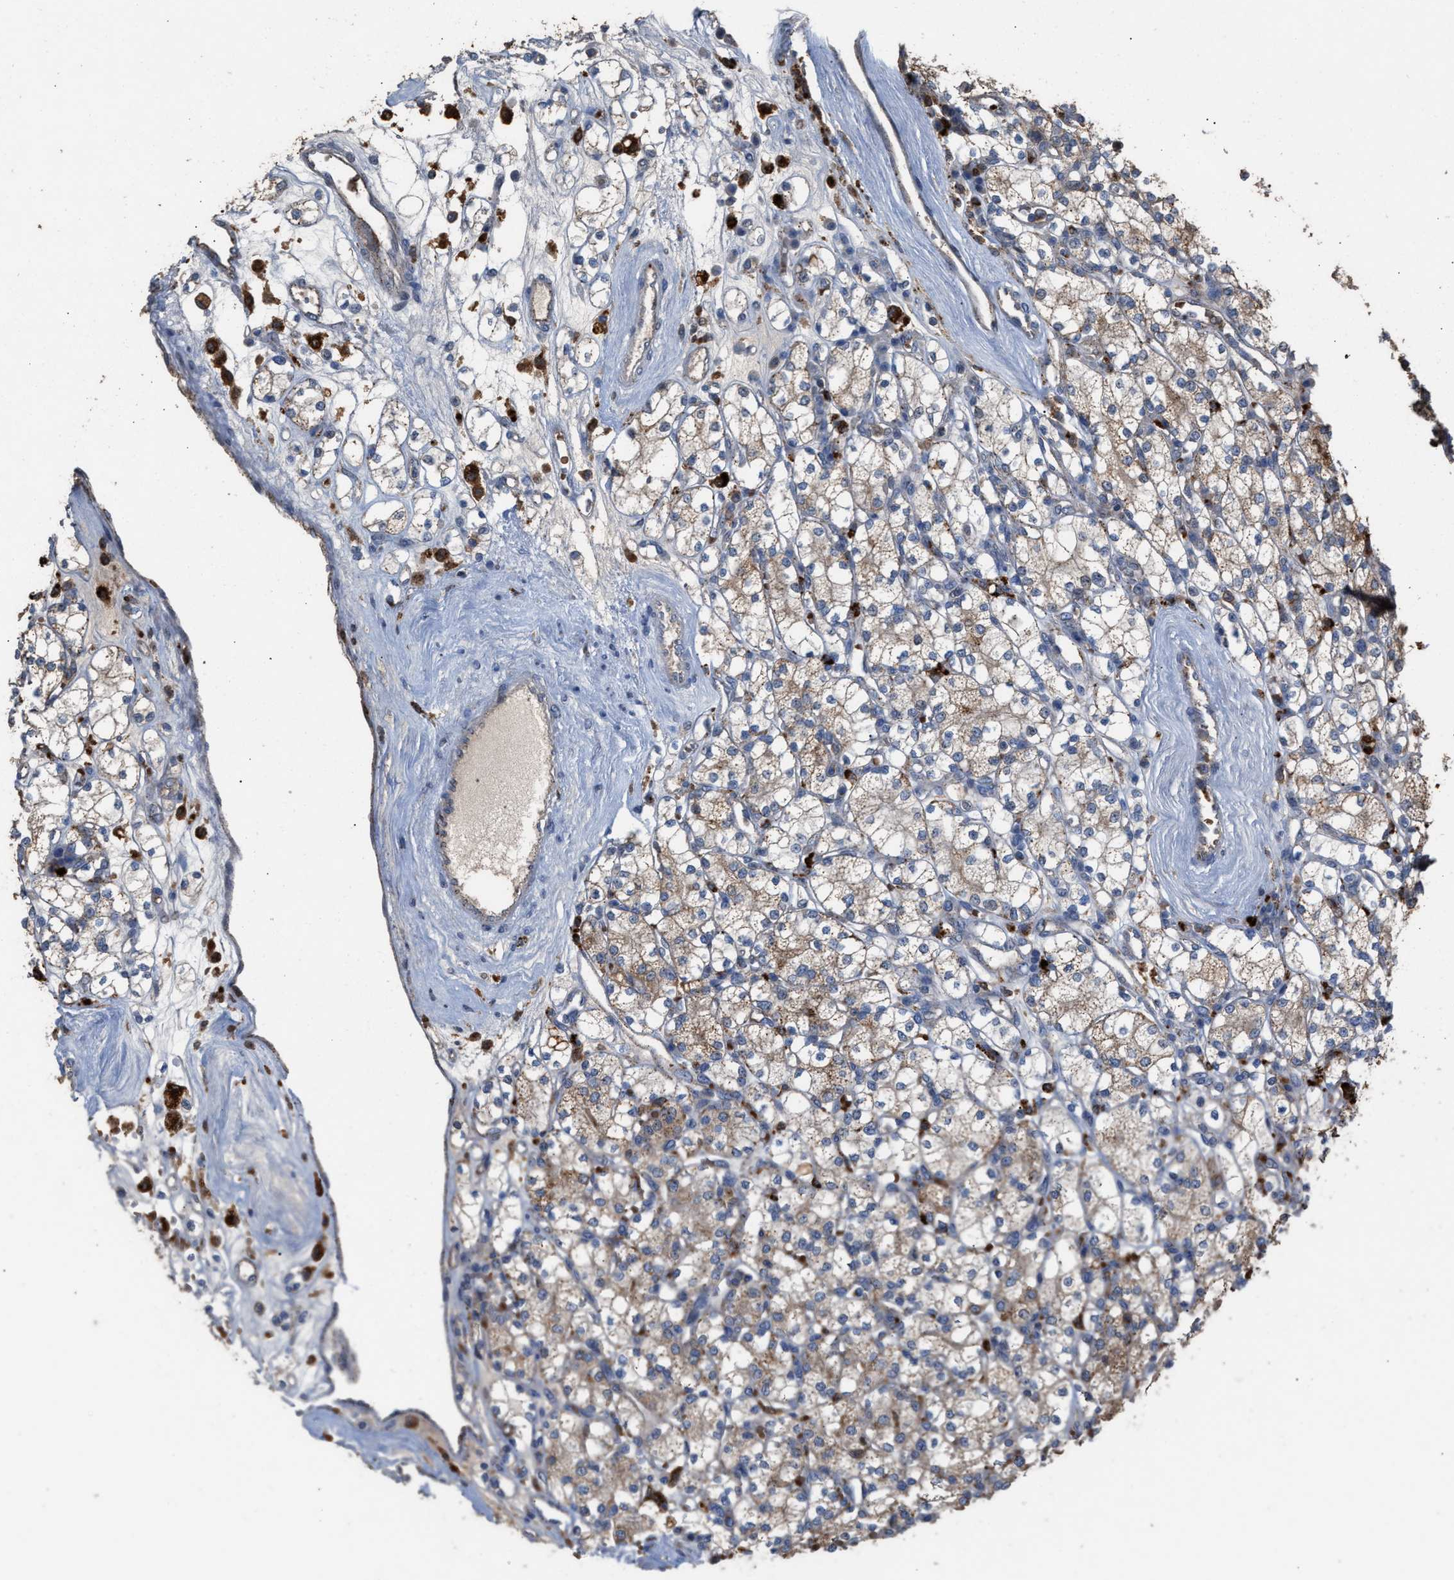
{"staining": {"intensity": "weak", "quantity": ">75%", "location": "cytoplasmic/membranous"}, "tissue": "renal cancer", "cell_type": "Tumor cells", "image_type": "cancer", "snomed": [{"axis": "morphology", "description": "Adenocarcinoma, NOS"}, {"axis": "topography", "description": "Kidney"}], "caption": "Human renal adenocarcinoma stained for a protein (brown) displays weak cytoplasmic/membranous positive expression in approximately >75% of tumor cells.", "gene": "ELMO3", "patient": {"sex": "male", "age": 77}}